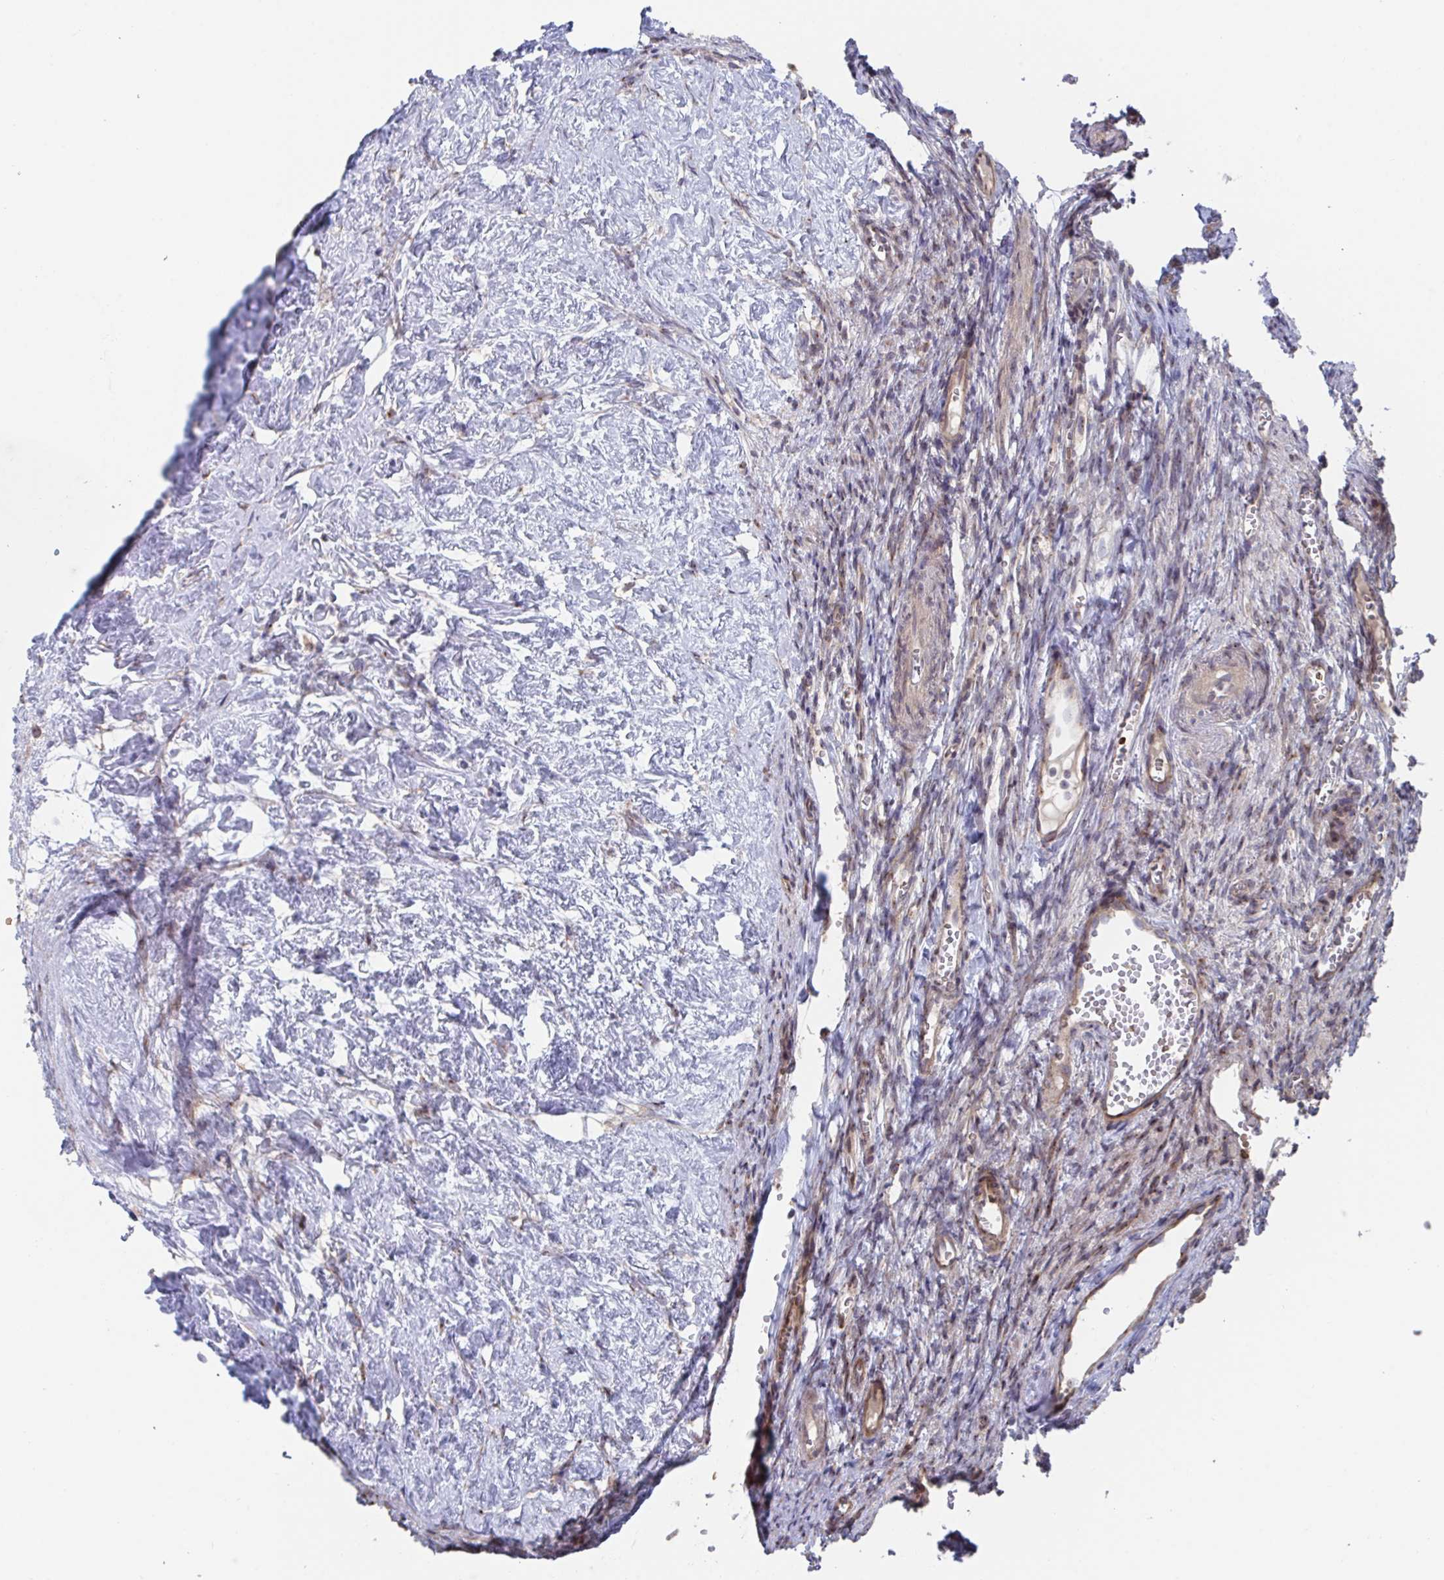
{"staining": {"intensity": "moderate", "quantity": "25%-75%", "location": "cytoplasmic/membranous"}, "tissue": "ovary", "cell_type": "Ovarian stroma cells", "image_type": "normal", "snomed": [{"axis": "morphology", "description": "Normal tissue, NOS"}, {"axis": "topography", "description": "Ovary"}], "caption": "Human ovary stained with a brown dye reveals moderate cytoplasmic/membranous positive expression in about 25%-75% of ovarian stroma cells.", "gene": "FJX1", "patient": {"sex": "female", "age": 41}}